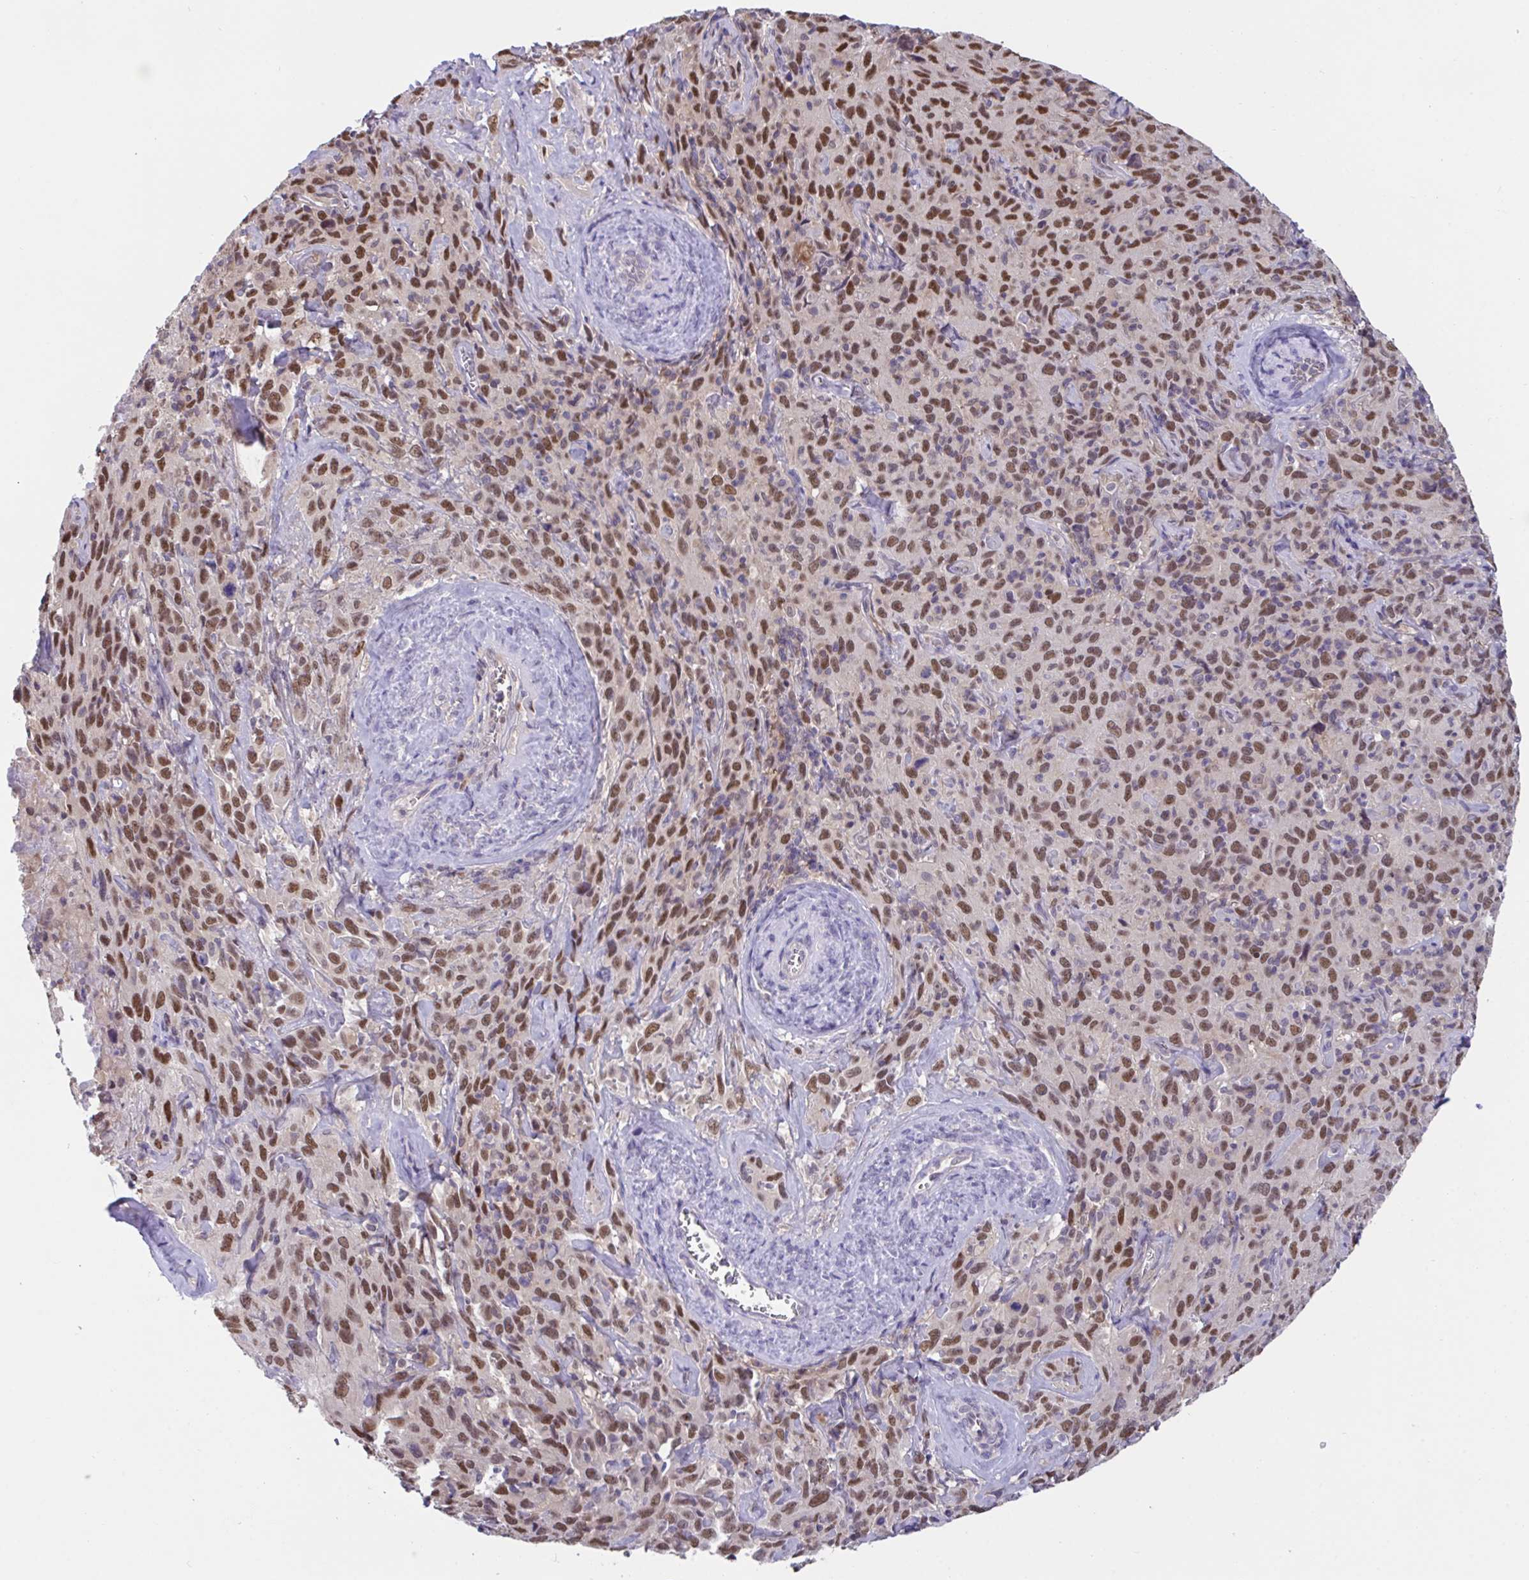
{"staining": {"intensity": "moderate", "quantity": ">75%", "location": "nuclear"}, "tissue": "cervical cancer", "cell_type": "Tumor cells", "image_type": "cancer", "snomed": [{"axis": "morphology", "description": "Normal tissue, NOS"}, {"axis": "morphology", "description": "Squamous cell carcinoma, NOS"}, {"axis": "topography", "description": "Cervix"}], "caption": "Cervical cancer stained with immunohistochemistry (IHC) reveals moderate nuclear expression in approximately >75% of tumor cells.", "gene": "ZNF444", "patient": {"sex": "female", "age": 51}}